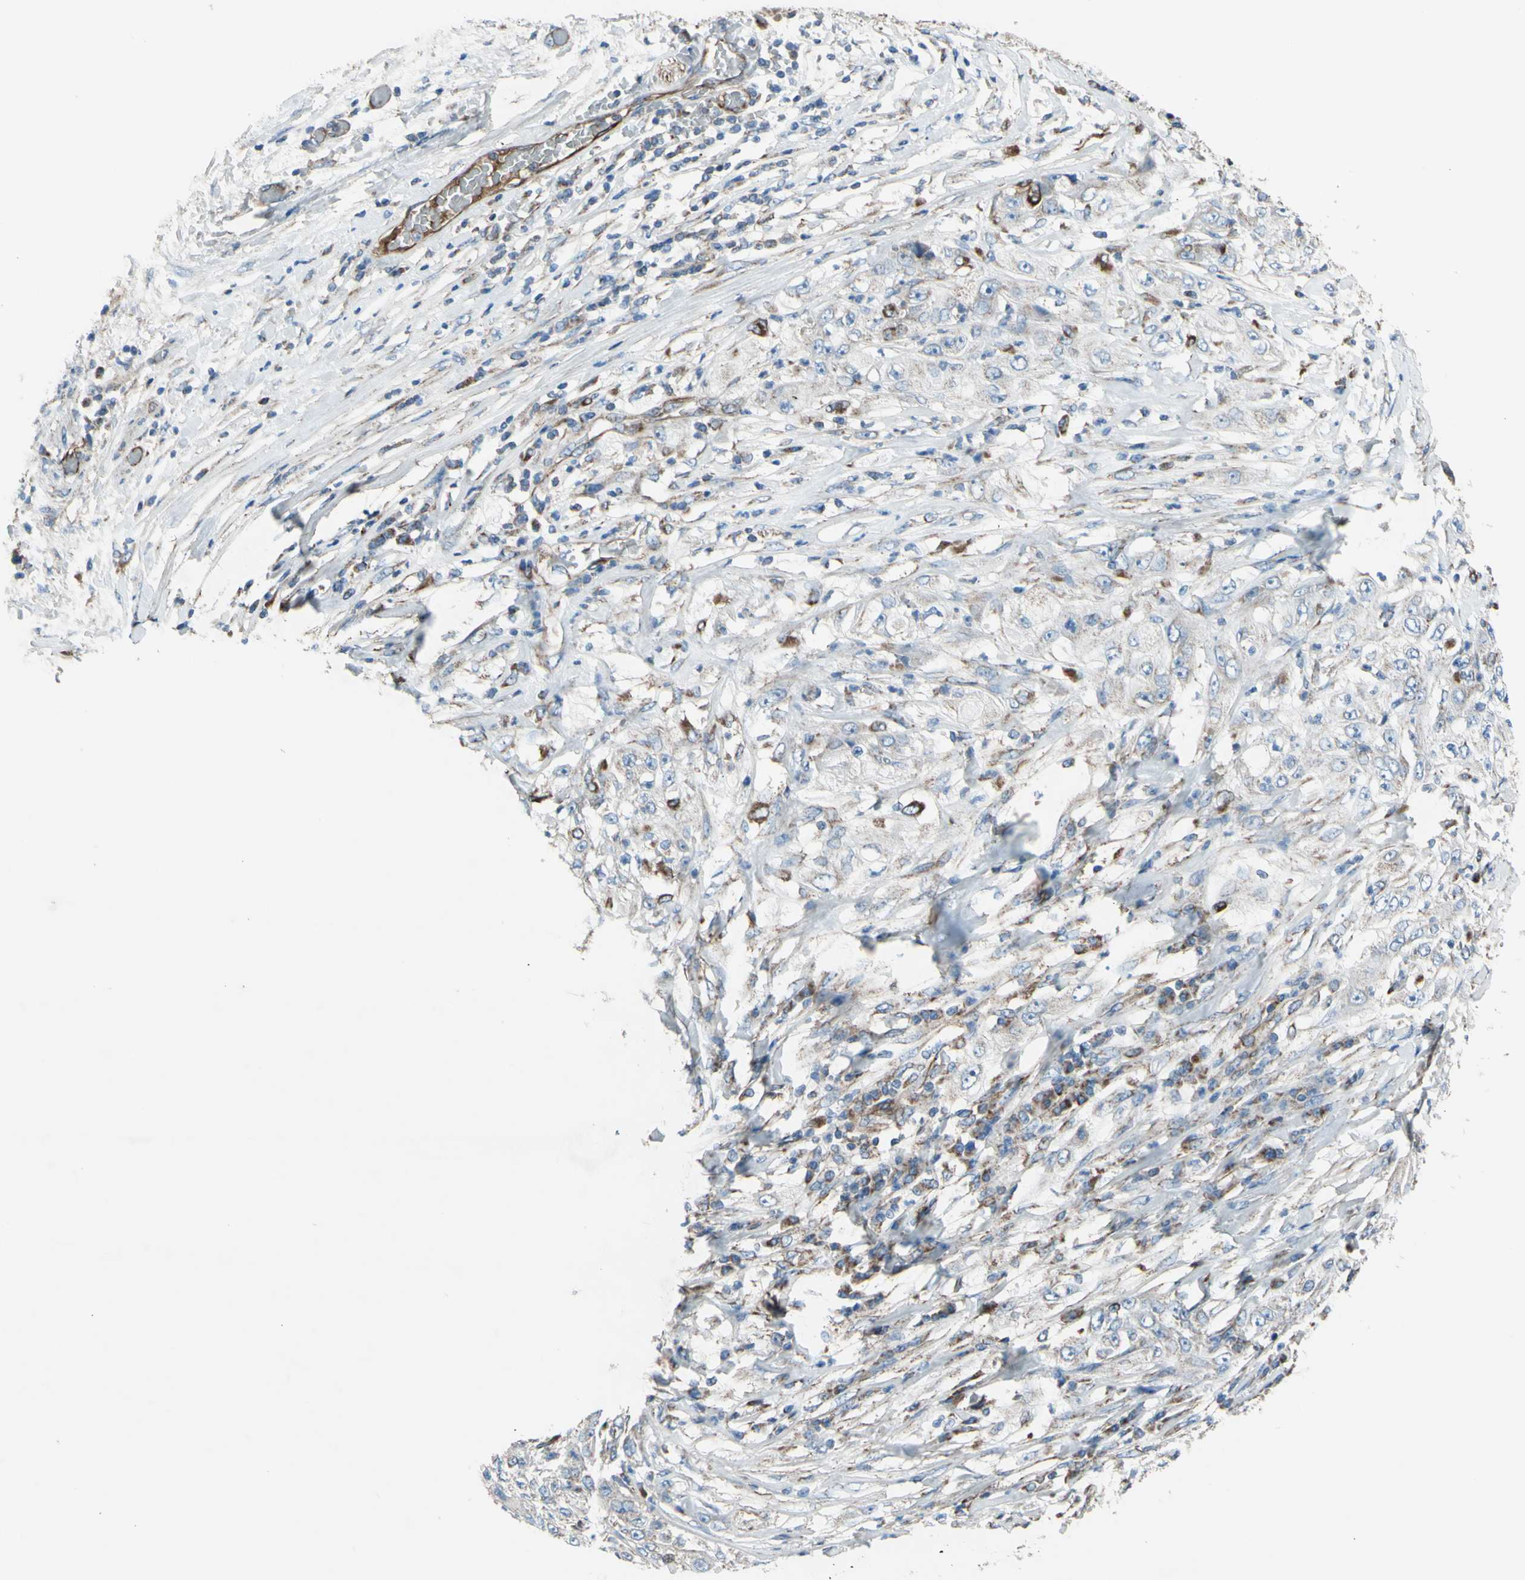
{"staining": {"intensity": "weak", "quantity": "<25%", "location": "cytoplasmic/membranous"}, "tissue": "lung cancer", "cell_type": "Tumor cells", "image_type": "cancer", "snomed": [{"axis": "morphology", "description": "Inflammation, NOS"}, {"axis": "morphology", "description": "Squamous cell carcinoma, NOS"}, {"axis": "topography", "description": "Lymph node"}, {"axis": "topography", "description": "Soft tissue"}, {"axis": "topography", "description": "Lung"}], "caption": "IHC photomicrograph of neoplastic tissue: lung cancer (squamous cell carcinoma) stained with DAB (3,3'-diaminobenzidine) shows no significant protein expression in tumor cells.", "gene": "EMC7", "patient": {"sex": "male", "age": 66}}